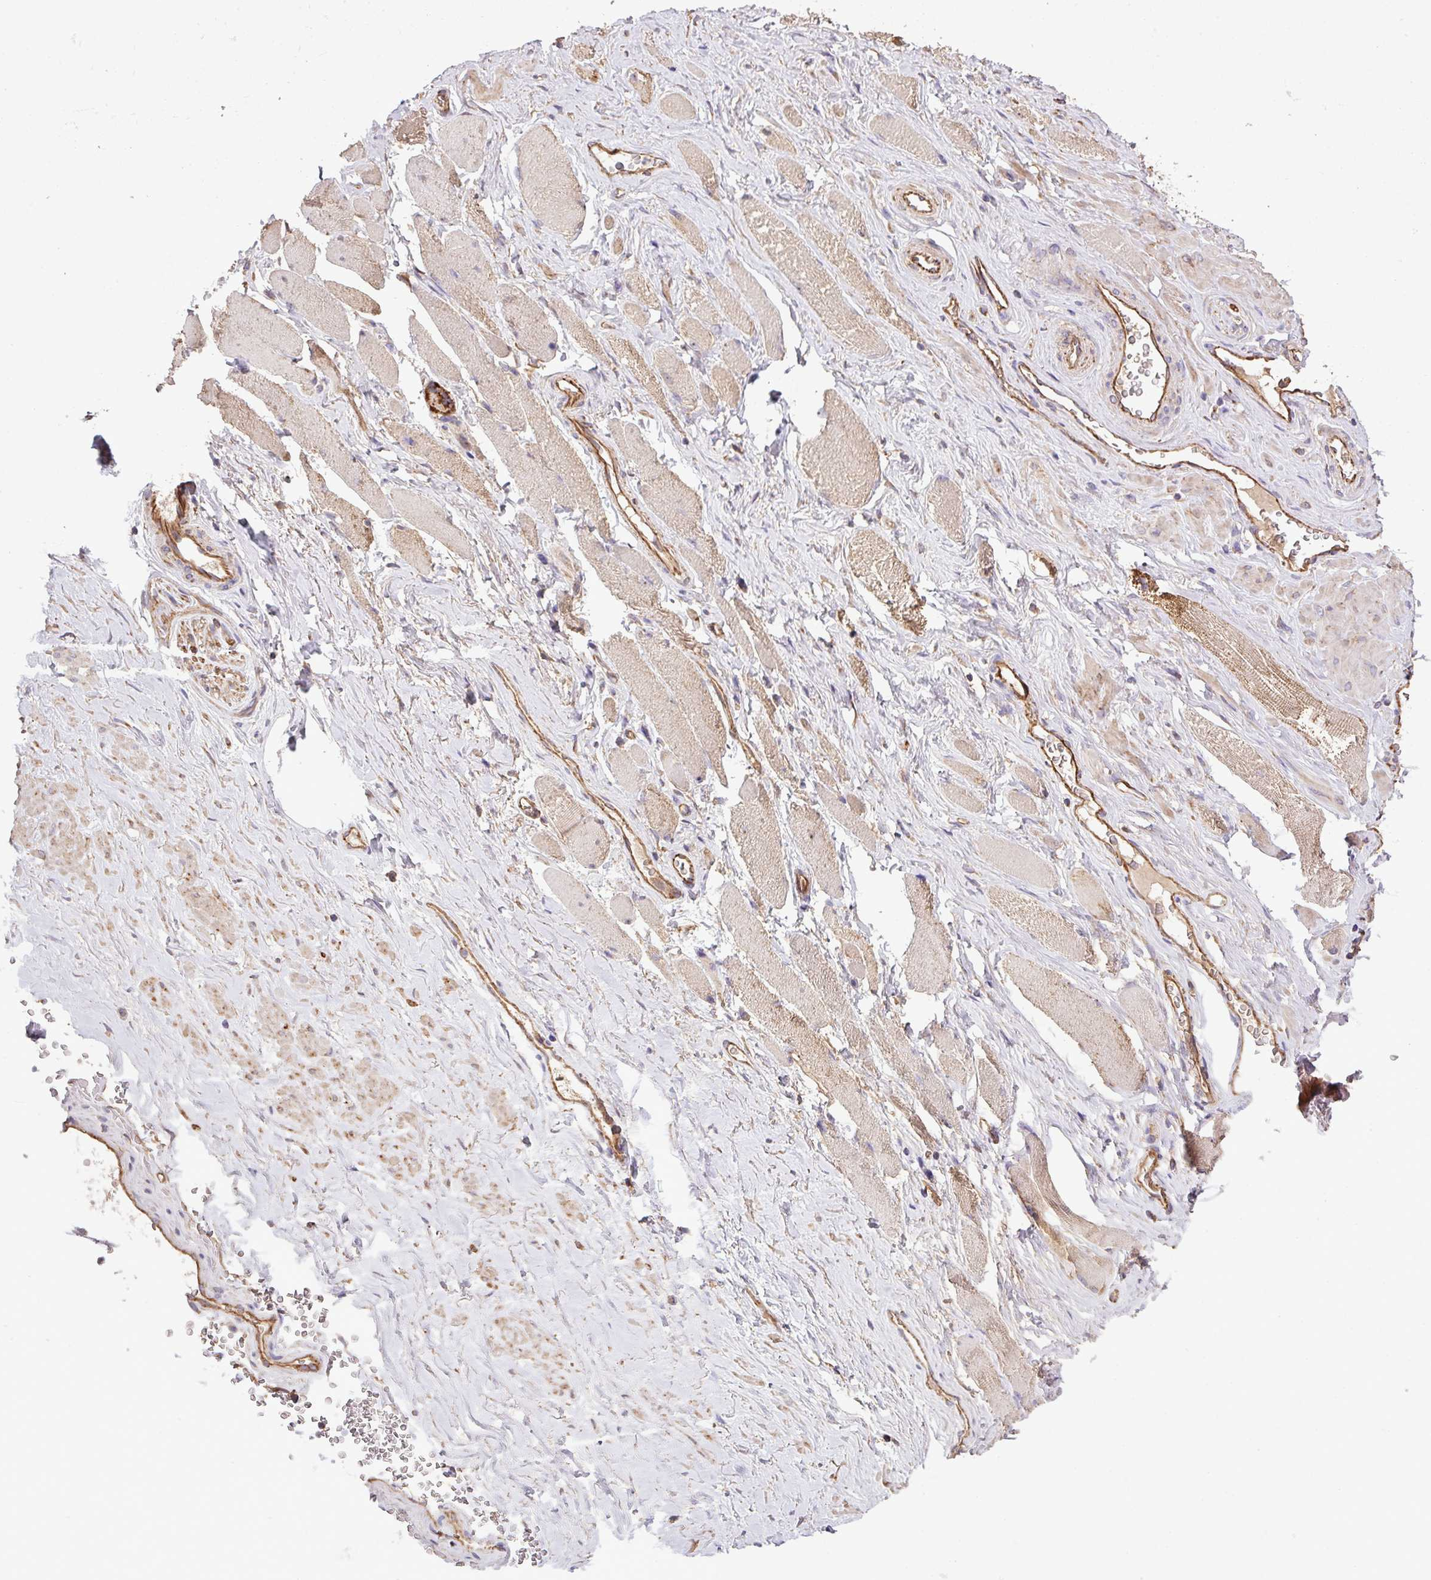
{"staining": {"intensity": "moderate", "quantity": ">75%", "location": "cytoplasmic/membranous"}, "tissue": "soft tissue", "cell_type": "Fibroblasts", "image_type": "normal", "snomed": [{"axis": "morphology", "description": "Normal tissue, NOS"}, {"axis": "topography", "description": "Prostate"}, {"axis": "topography", "description": "Peripheral nerve tissue"}], "caption": "High-power microscopy captured an immunohistochemistry histopathology image of unremarkable soft tissue, revealing moderate cytoplasmic/membranous staining in approximately >75% of fibroblasts.", "gene": "LRRC53", "patient": {"sex": "male", "age": 61}}